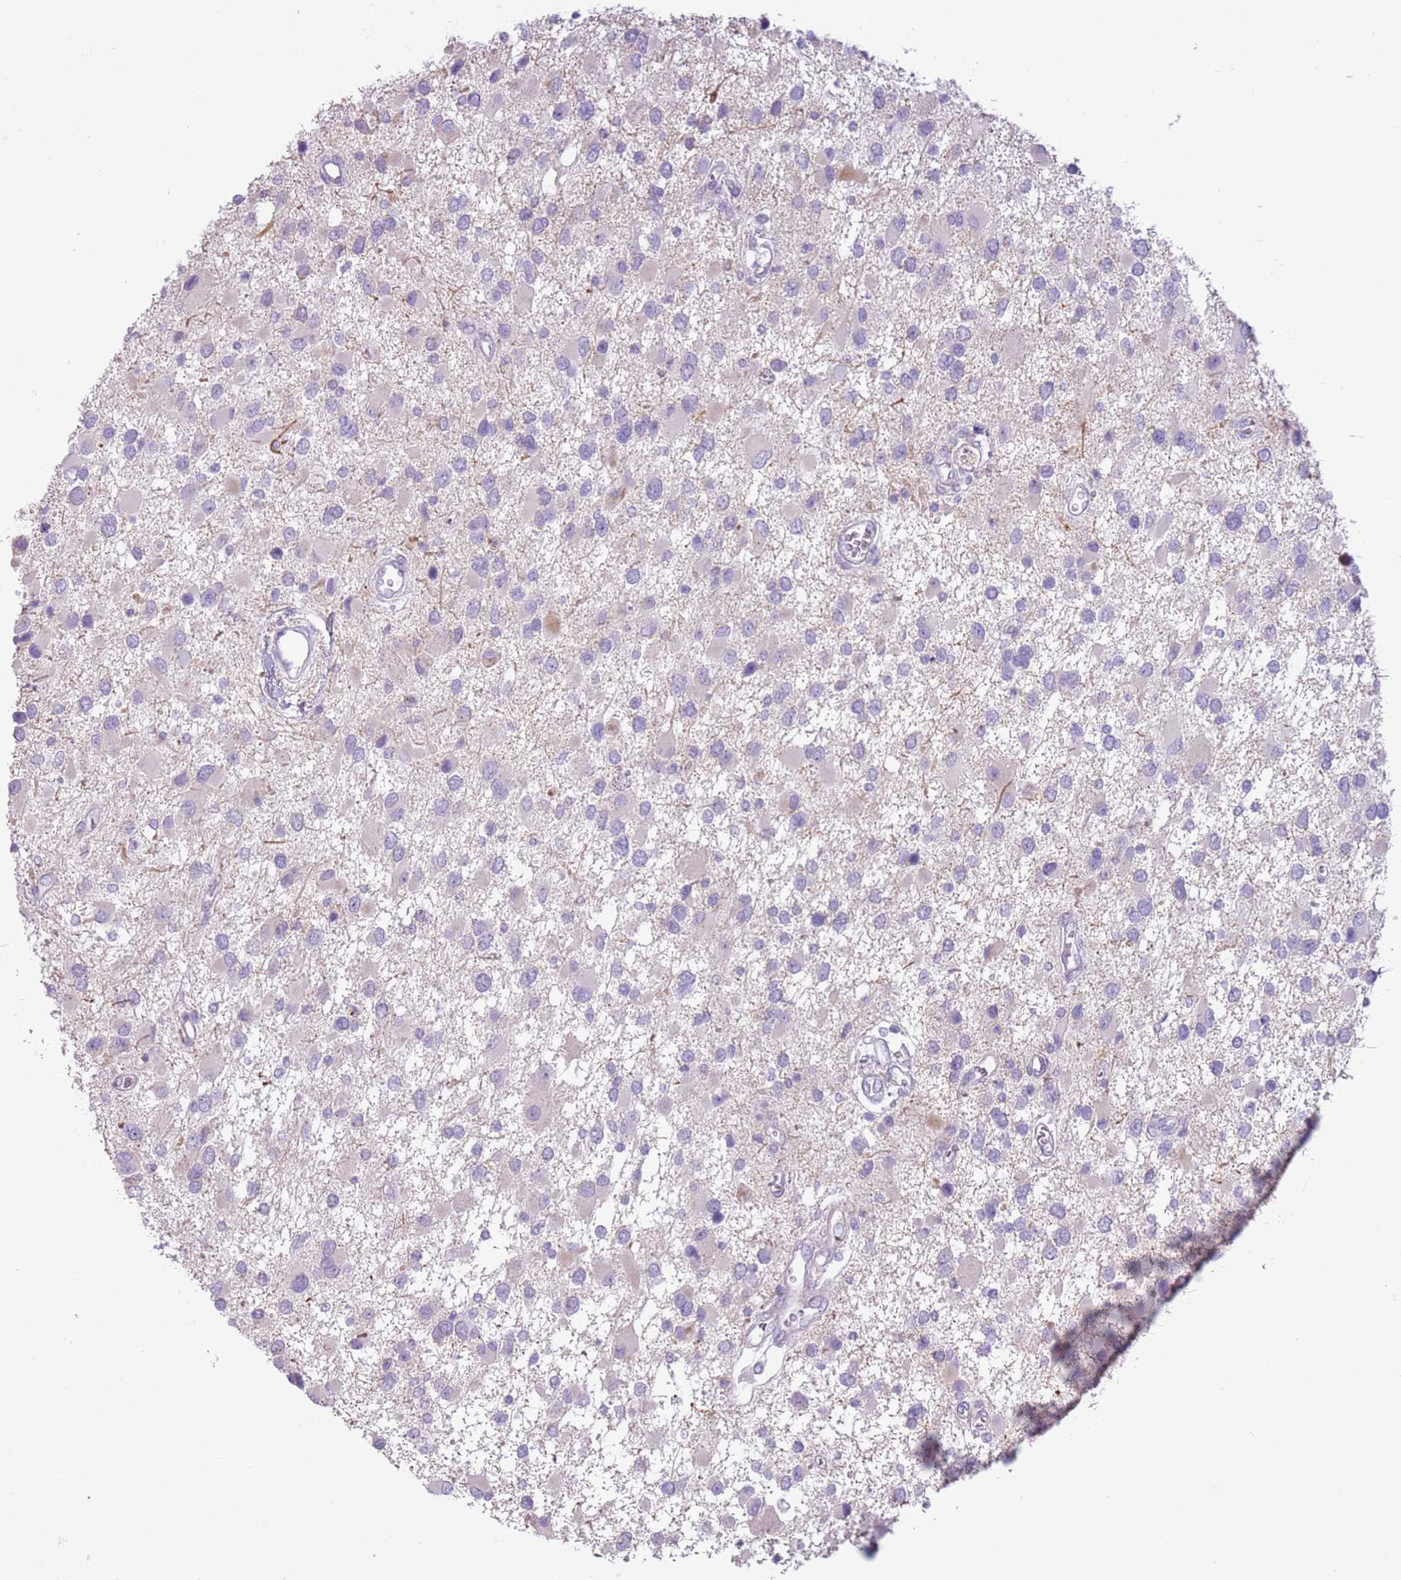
{"staining": {"intensity": "negative", "quantity": "none", "location": "none"}, "tissue": "glioma", "cell_type": "Tumor cells", "image_type": "cancer", "snomed": [{"axis": "morphology", "description": "Glioma, malignant, High grade"}, {"axis": "topography", "description": "Brain"}], "caption": "Immunohistochemistry (IHC) histopathology image of neoplastic tissue: high-grade glioma (malignant) stained with DAB (3,3'-diaminobenzidine) displays no significant protein staining in tumor cells.", "gene": "ZNF239", "patient": {"sex": "male", "age": 53}}